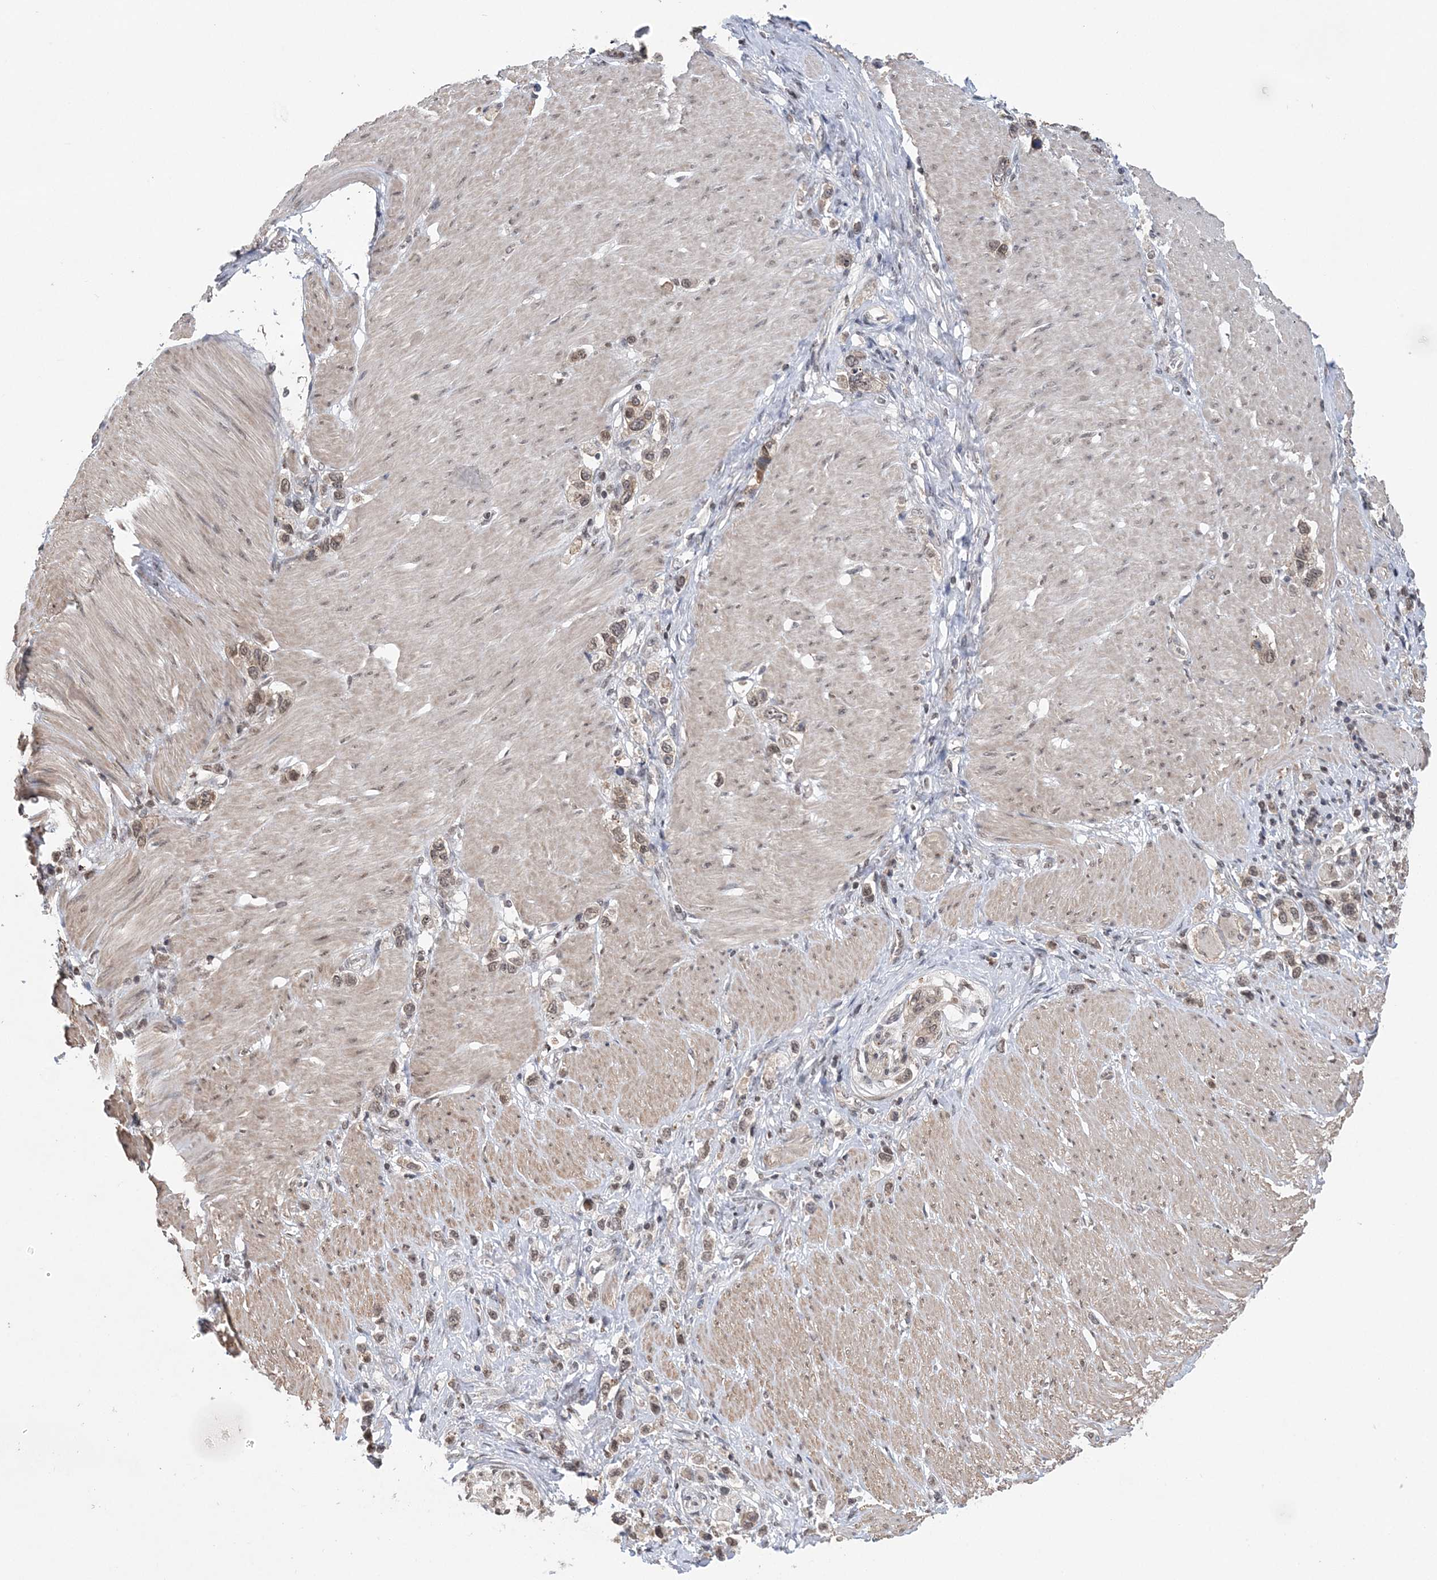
{"staining": {"intensity": "moderate", "quantity": ">75%", "location": "nuclear"}, "tissue": "stomach cancer", "cell_type": "Tumor cells", "image_type": "cancer", "snomed": [{"axis": "morphology", "description": "Normal tissue, NOS"}, {"axis": "morphology", "description": "Adenocarcinoma, NOS"}, {"axis": "topography", "description": "Stomach, upper"}, {"axis": "topography", "description": "Stomach"}], "caption": "Immunohistochemical staining of stomach cancer exhibits medium levels of moderate nuclear protein positivity in approximately >75% of tumor cells. (Stains: DAB (3,3'-diaminobenzidine) in brown, nuclei in blue, Microscopy: brightfield microscopy at high magnification).", "gene": "CCDC152", "patient": {"sex": "female", "age": 65}}